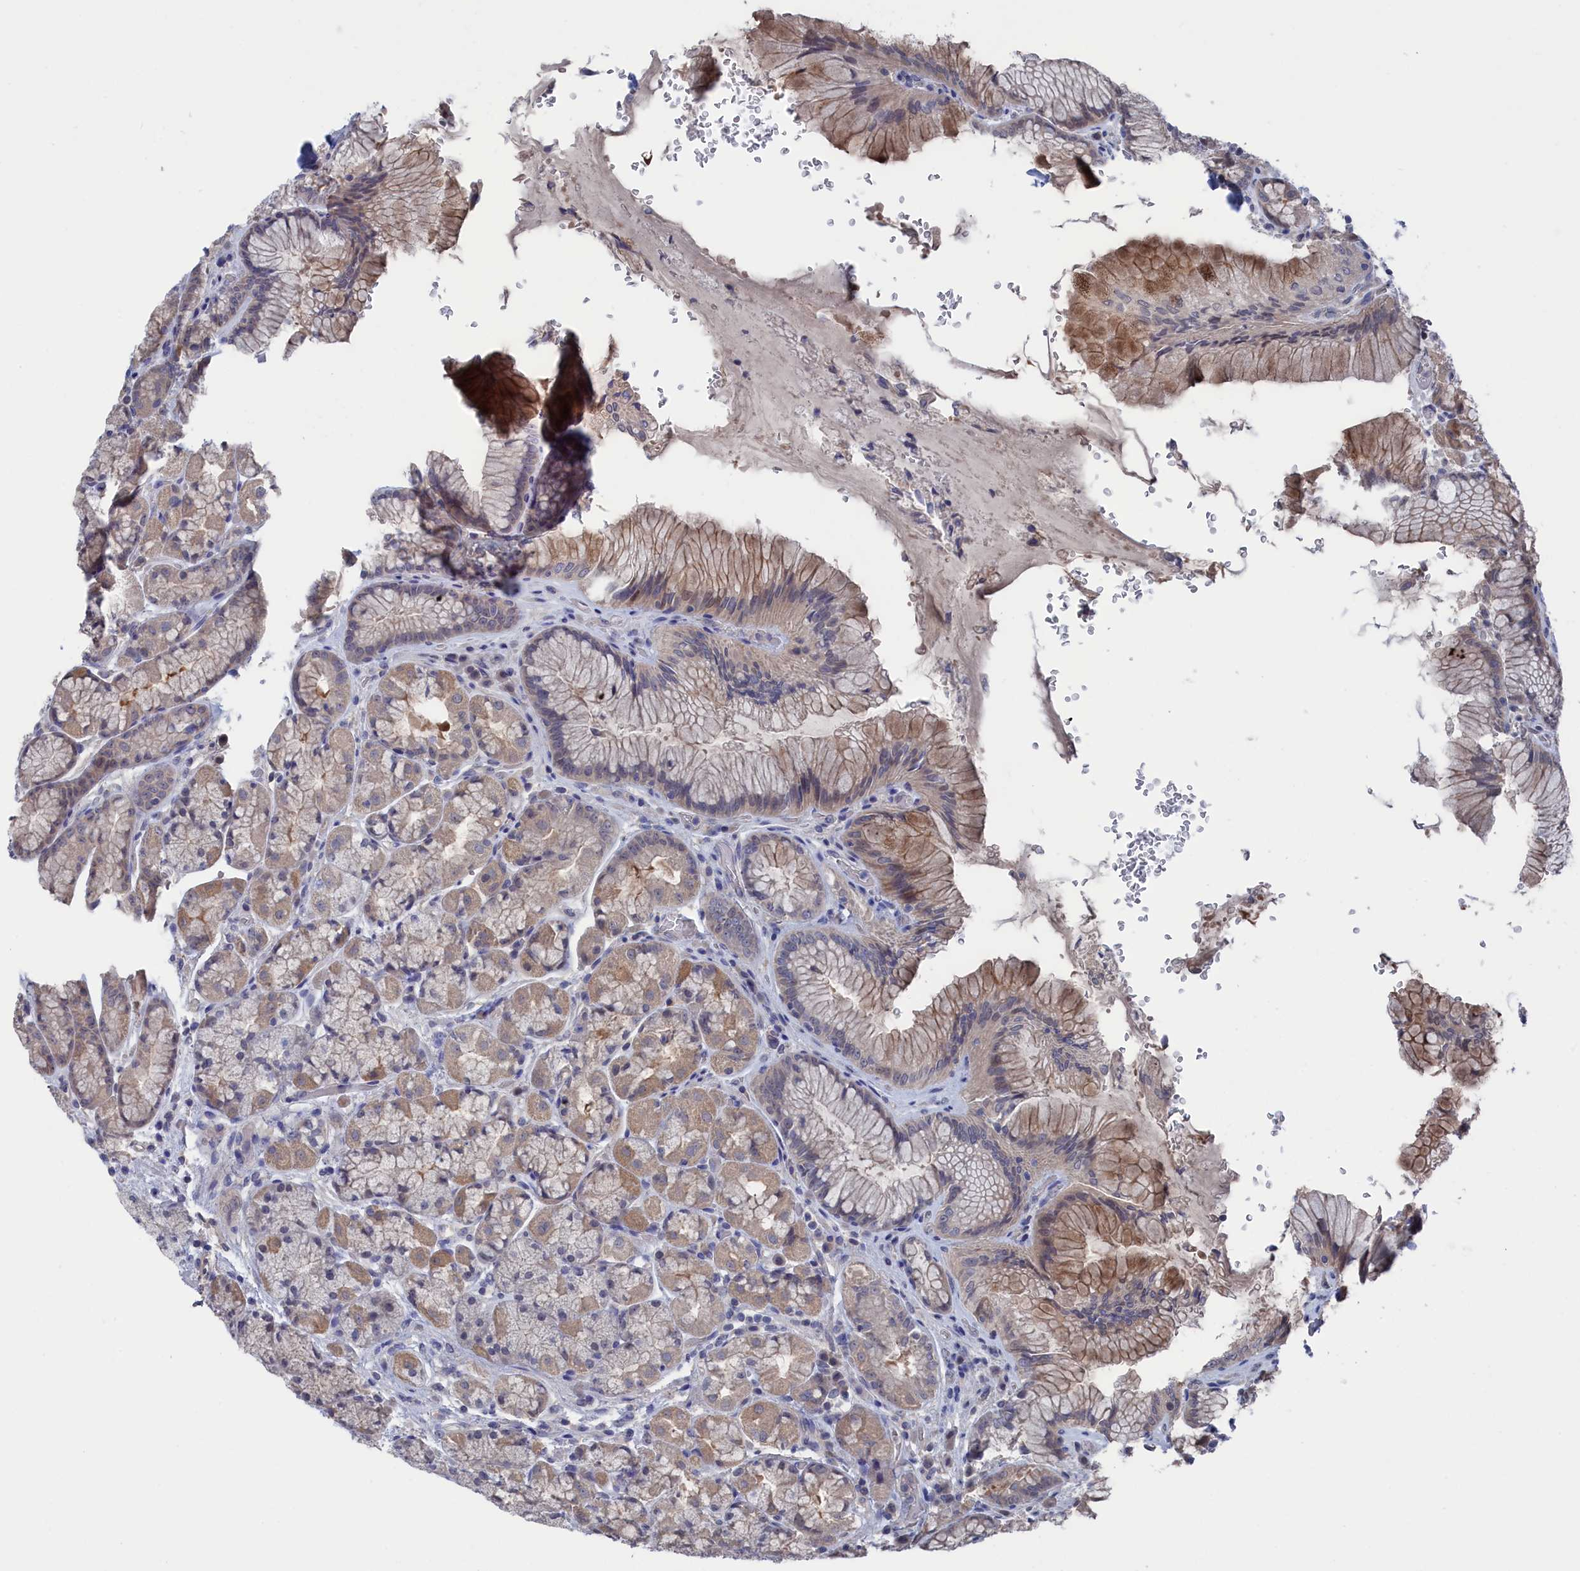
{"staining": {"intensity": "strong", "quantity": "<25%", "location": "cytoplasmic/membranous"}, "tissue": "stomach", "cell_type": "Glandular cells", "image_type": "normal", "snomed": [{"axis": "morphology", "description": "Normal tissue, NOS"}, {"axis": "topography", "description": "Stomach"}], "caption": "Immunohistochemistry (IHC) micrograph of normal stomach: stomach stained using immunohistochemistry (IHC) demonstrates medium levels of strong protein expression localized specifically in the cytoplasmic/membranous of glandular cells, appearing as a cytoplasmic/membranous brown color.", "gene": "NUTF2", "patient": {"sex": "male", "age": 63}}